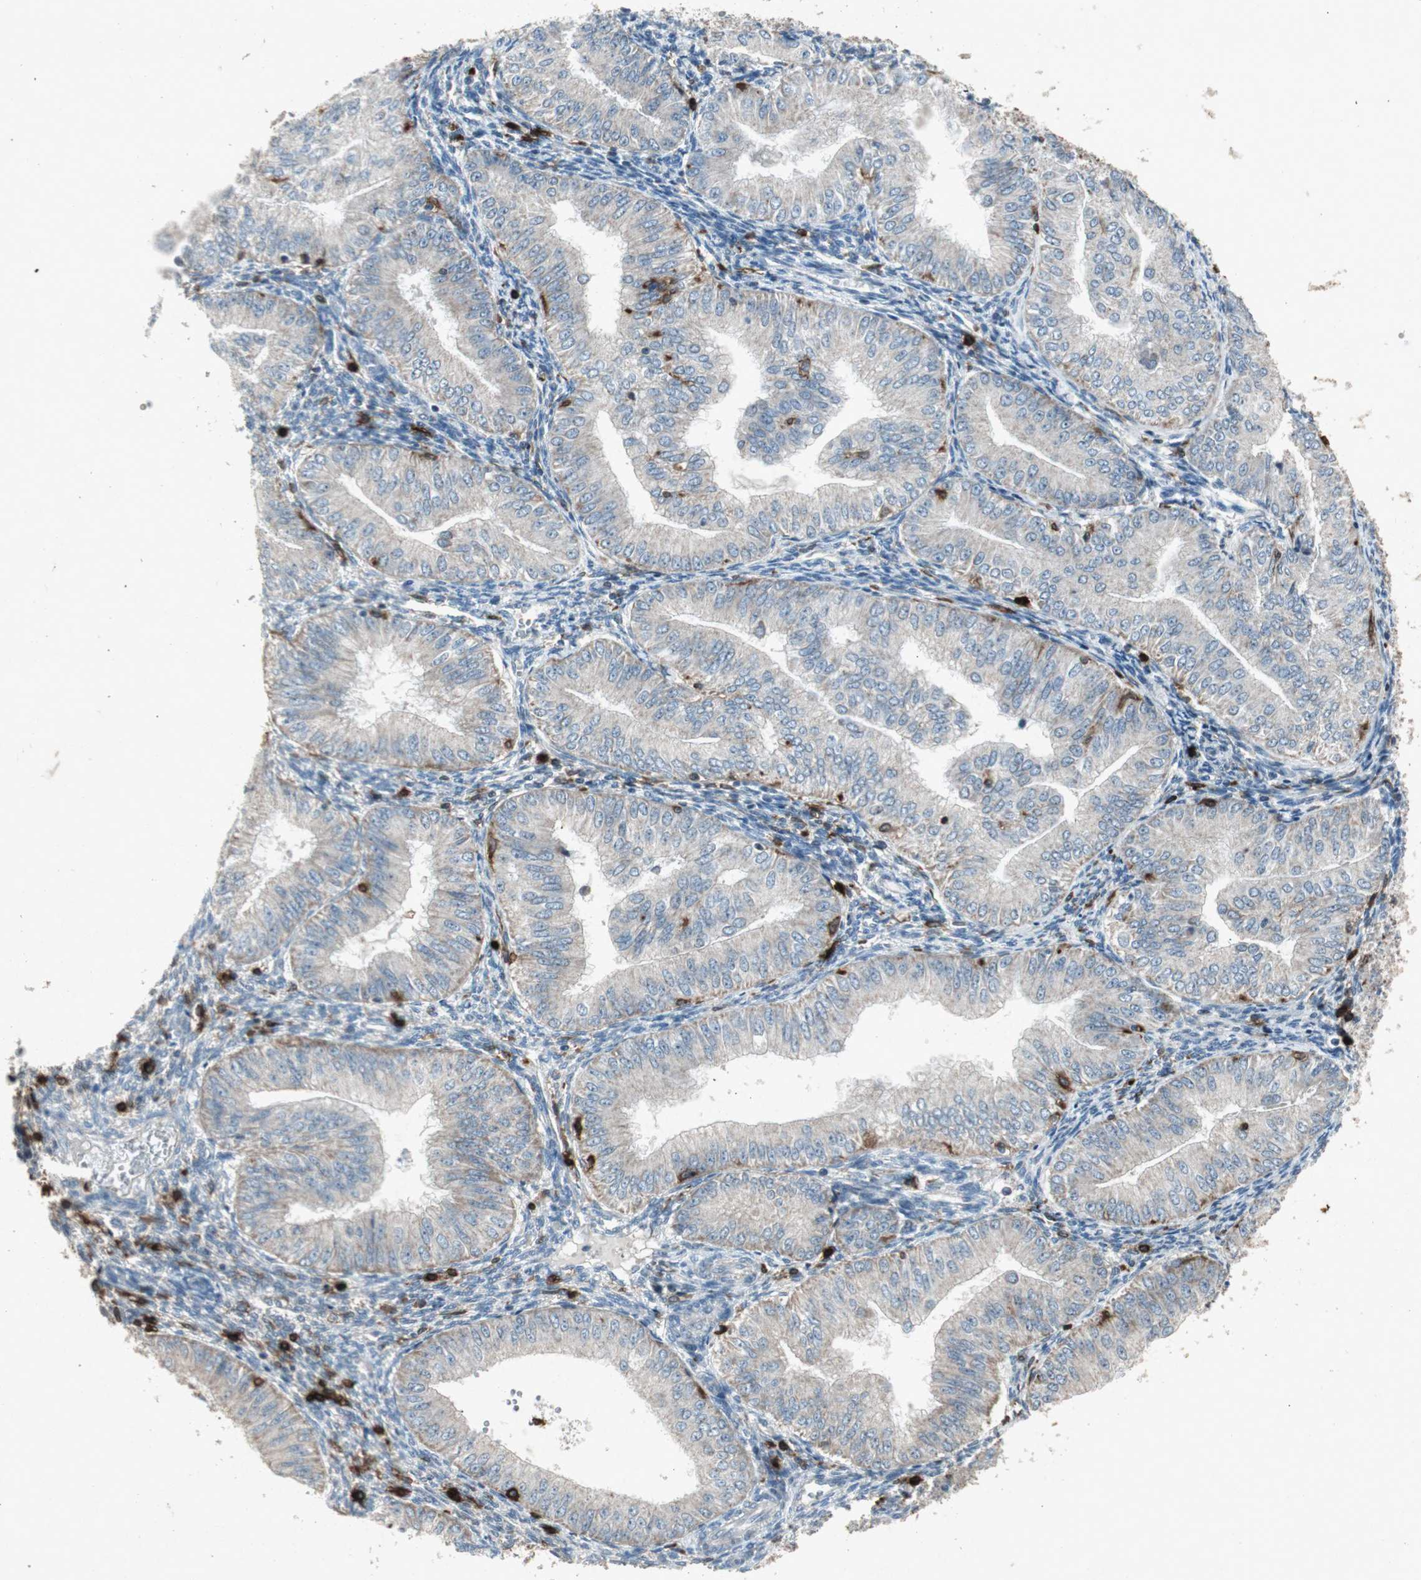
{"staining": {"intensity": "weak", "quantity": "<25%", "location": "cytoplasmic/membranous"}, "tissue": "endometrial cancer", "cell_type": "Tumor cells", "image_type": "cancer", "snomed": [{"axis": "morphology", "description": "Normal tissue, NOS"}, {"axis": "morphology", "description": "Adenocarcinoma, NOS"}, {"axis": "topography", "description": "Endometrium"}], "caption": "DAB immunohistochemical staining of human endometrial cancer (adenocarcinoma) exhibits no significant staining in tumor cells. (Stains: DAB (3,3'-diaminobenzidine) immunohistochemistry with hematoxylin counter stain, Microscopy: brightfield microscopy at high magnification).", "gene": "TYROBP", "patient": {"sex": "female", "age": 53}}